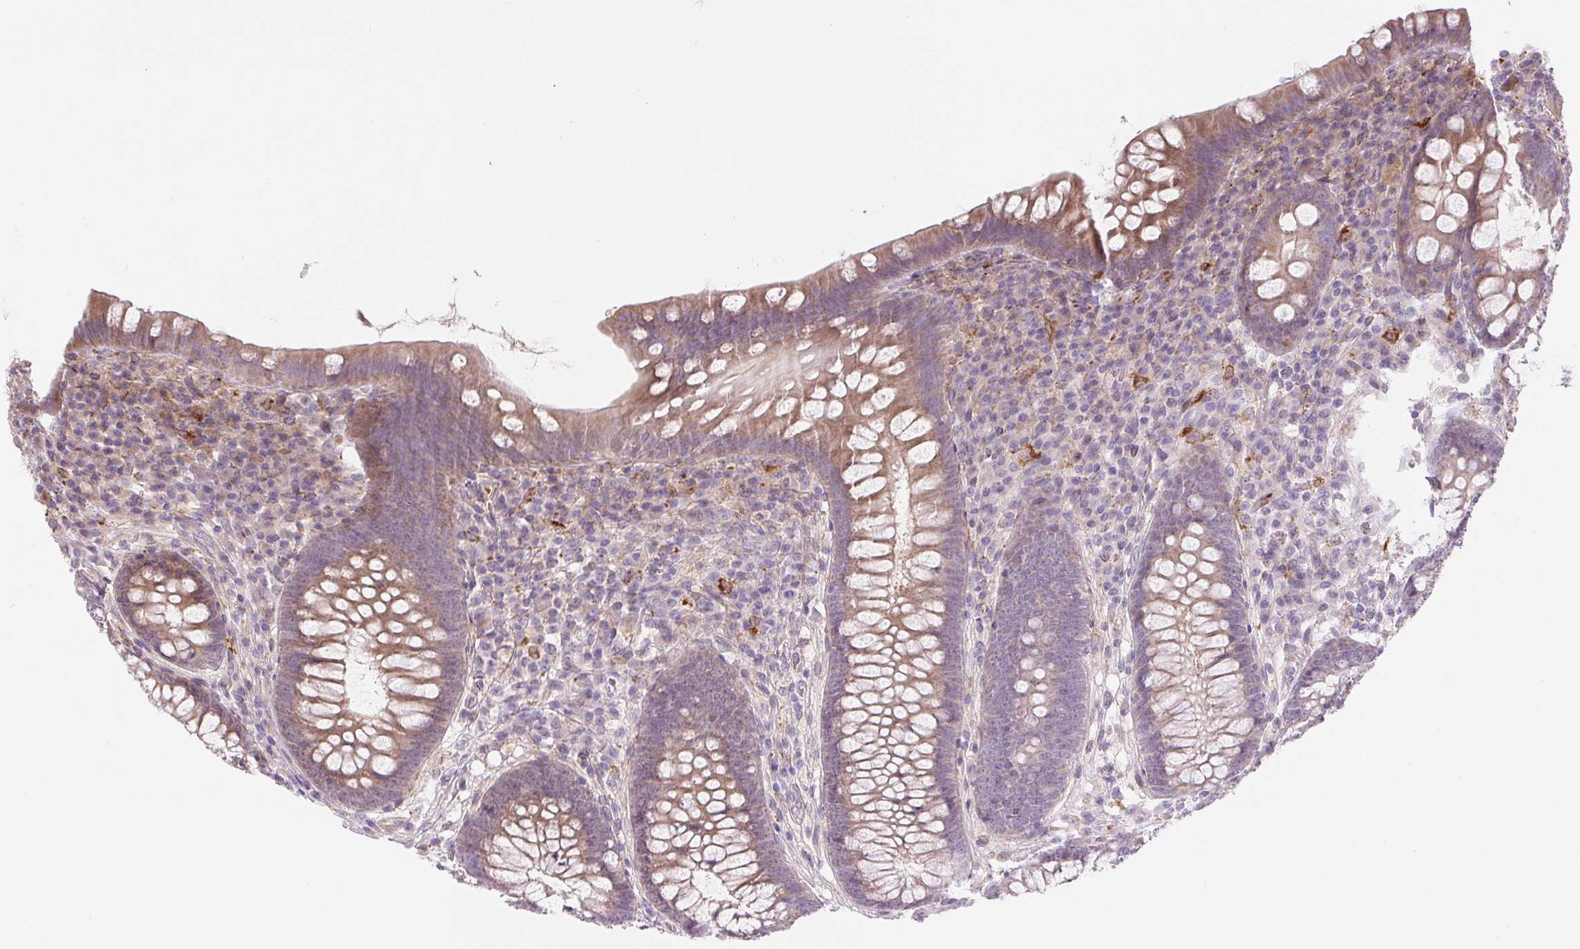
{"staining": {"intensity": "weak", "quantity": "25%-75%", "location": "cytoplasmic/membranous"}, "tissue": "appendix", "cell_type": "Glandular cells", "image_type": "normal", "snomed": [{"axis": "morphology", "description": "Normal tissue, NOS"}, {"axis": "topography", "description": "Appendix"}], "caption": "A brown stain shows weak cytoplasmic/membranous staining of a protein in glandular cells of normal appendix. The staining is performed using DAB brown chromogen to label protein expression. The nuclei are counter-stained blue using hematoxylin.", "gene": "METTL17", "patient": {"sex": "male", "age": 71}}